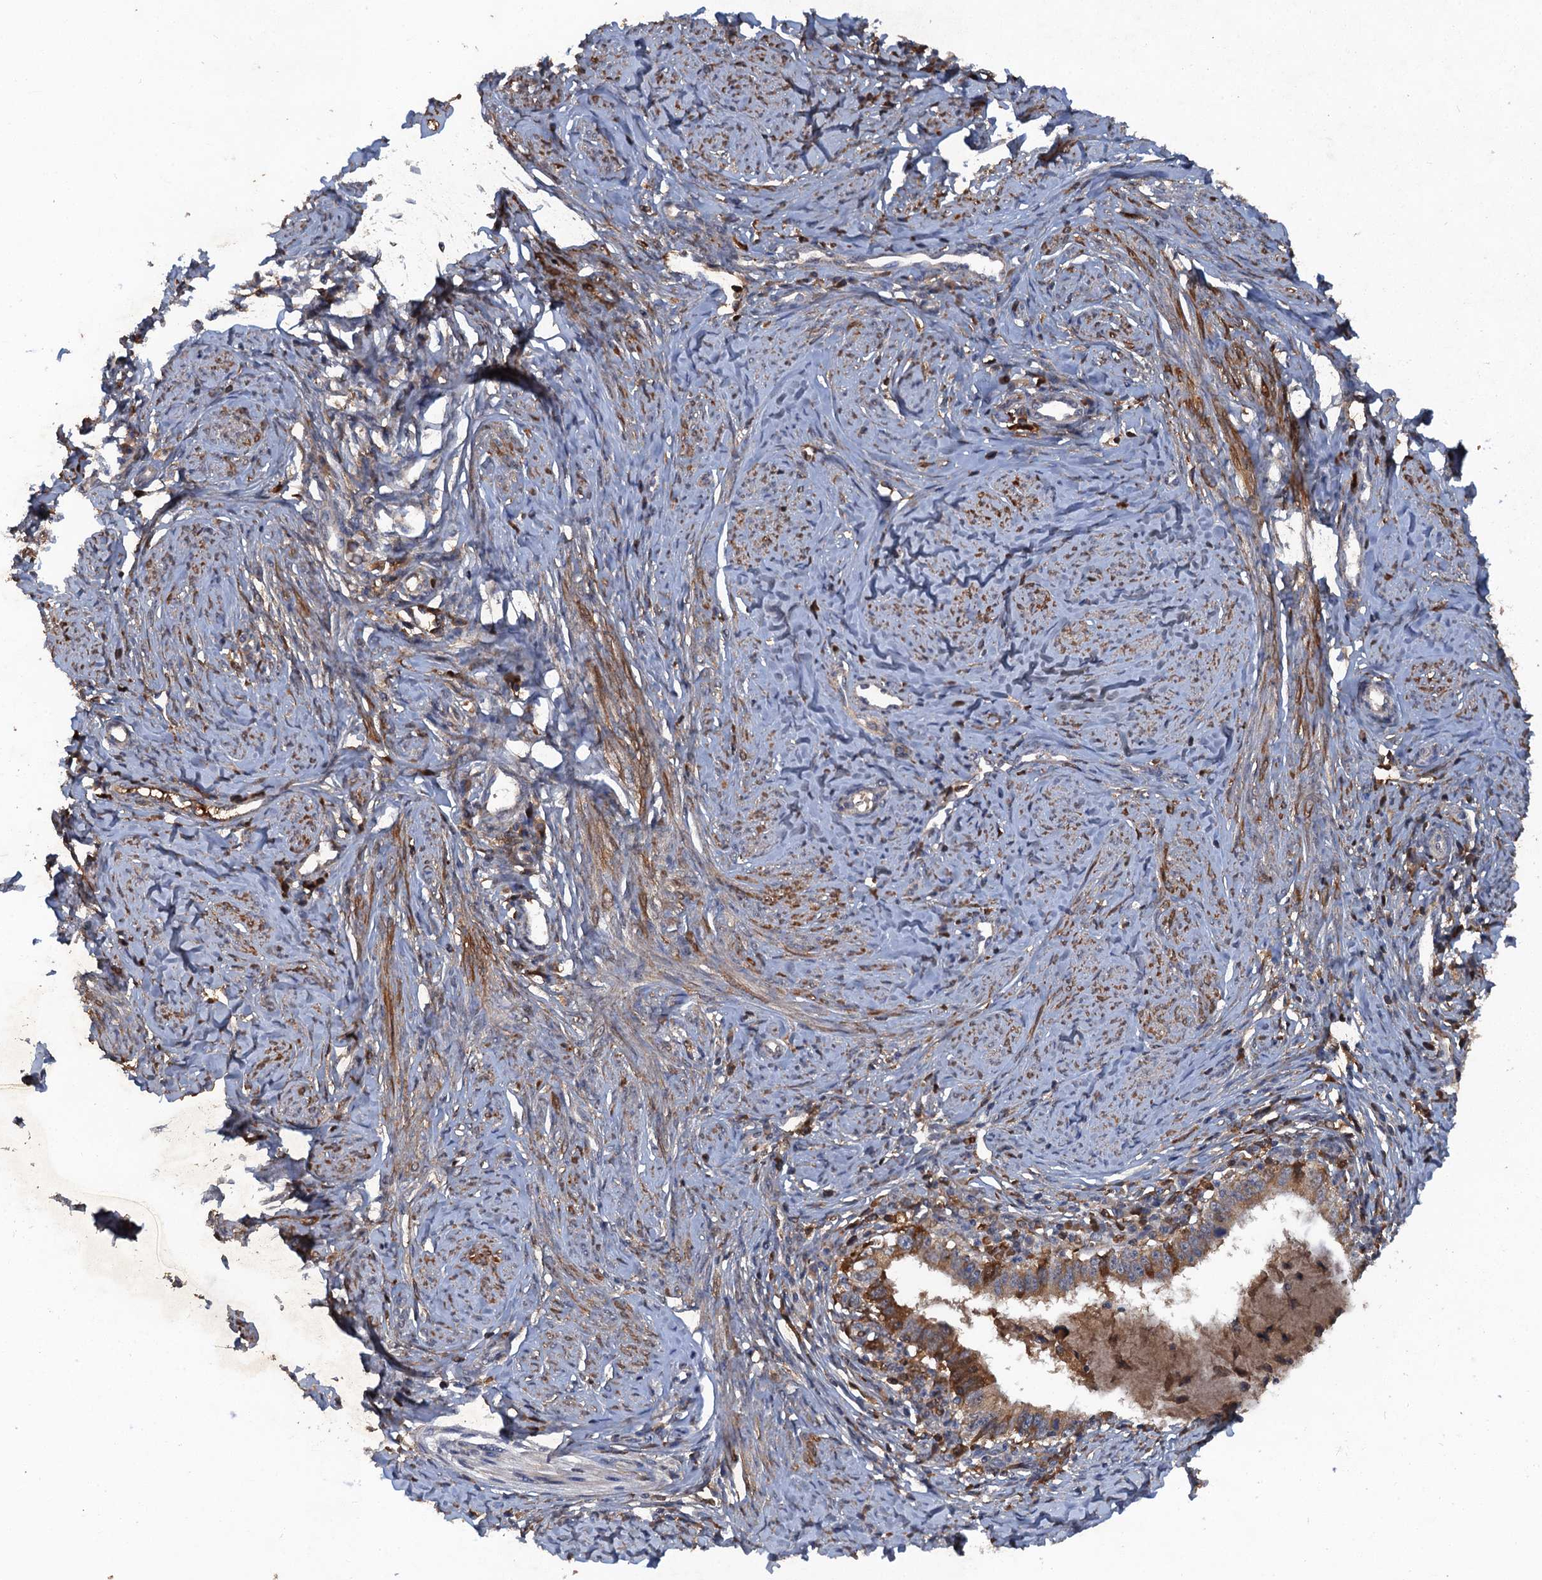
{"staining": {"intensity": "moderate", "quantity": ">75%", "location": "cytoplasmic/membranous"}, "tissue": "cervical cancer", "cell_type": "Tumor cells", "image_type": "cancer", "snomed": [{"axis": "morphology", "description": "Adenocarcinoma, NOS"}, {"axis": "topography", "description": "Cervix"}], "caption": "This image exhibits IHC staining of human cervical cancer, with medium moderate cytoplasmic/membranous positivity in about >75% of tumor cells.", "gene": "HAPLN3", "patient": {"sex": "female", "age": 36}}